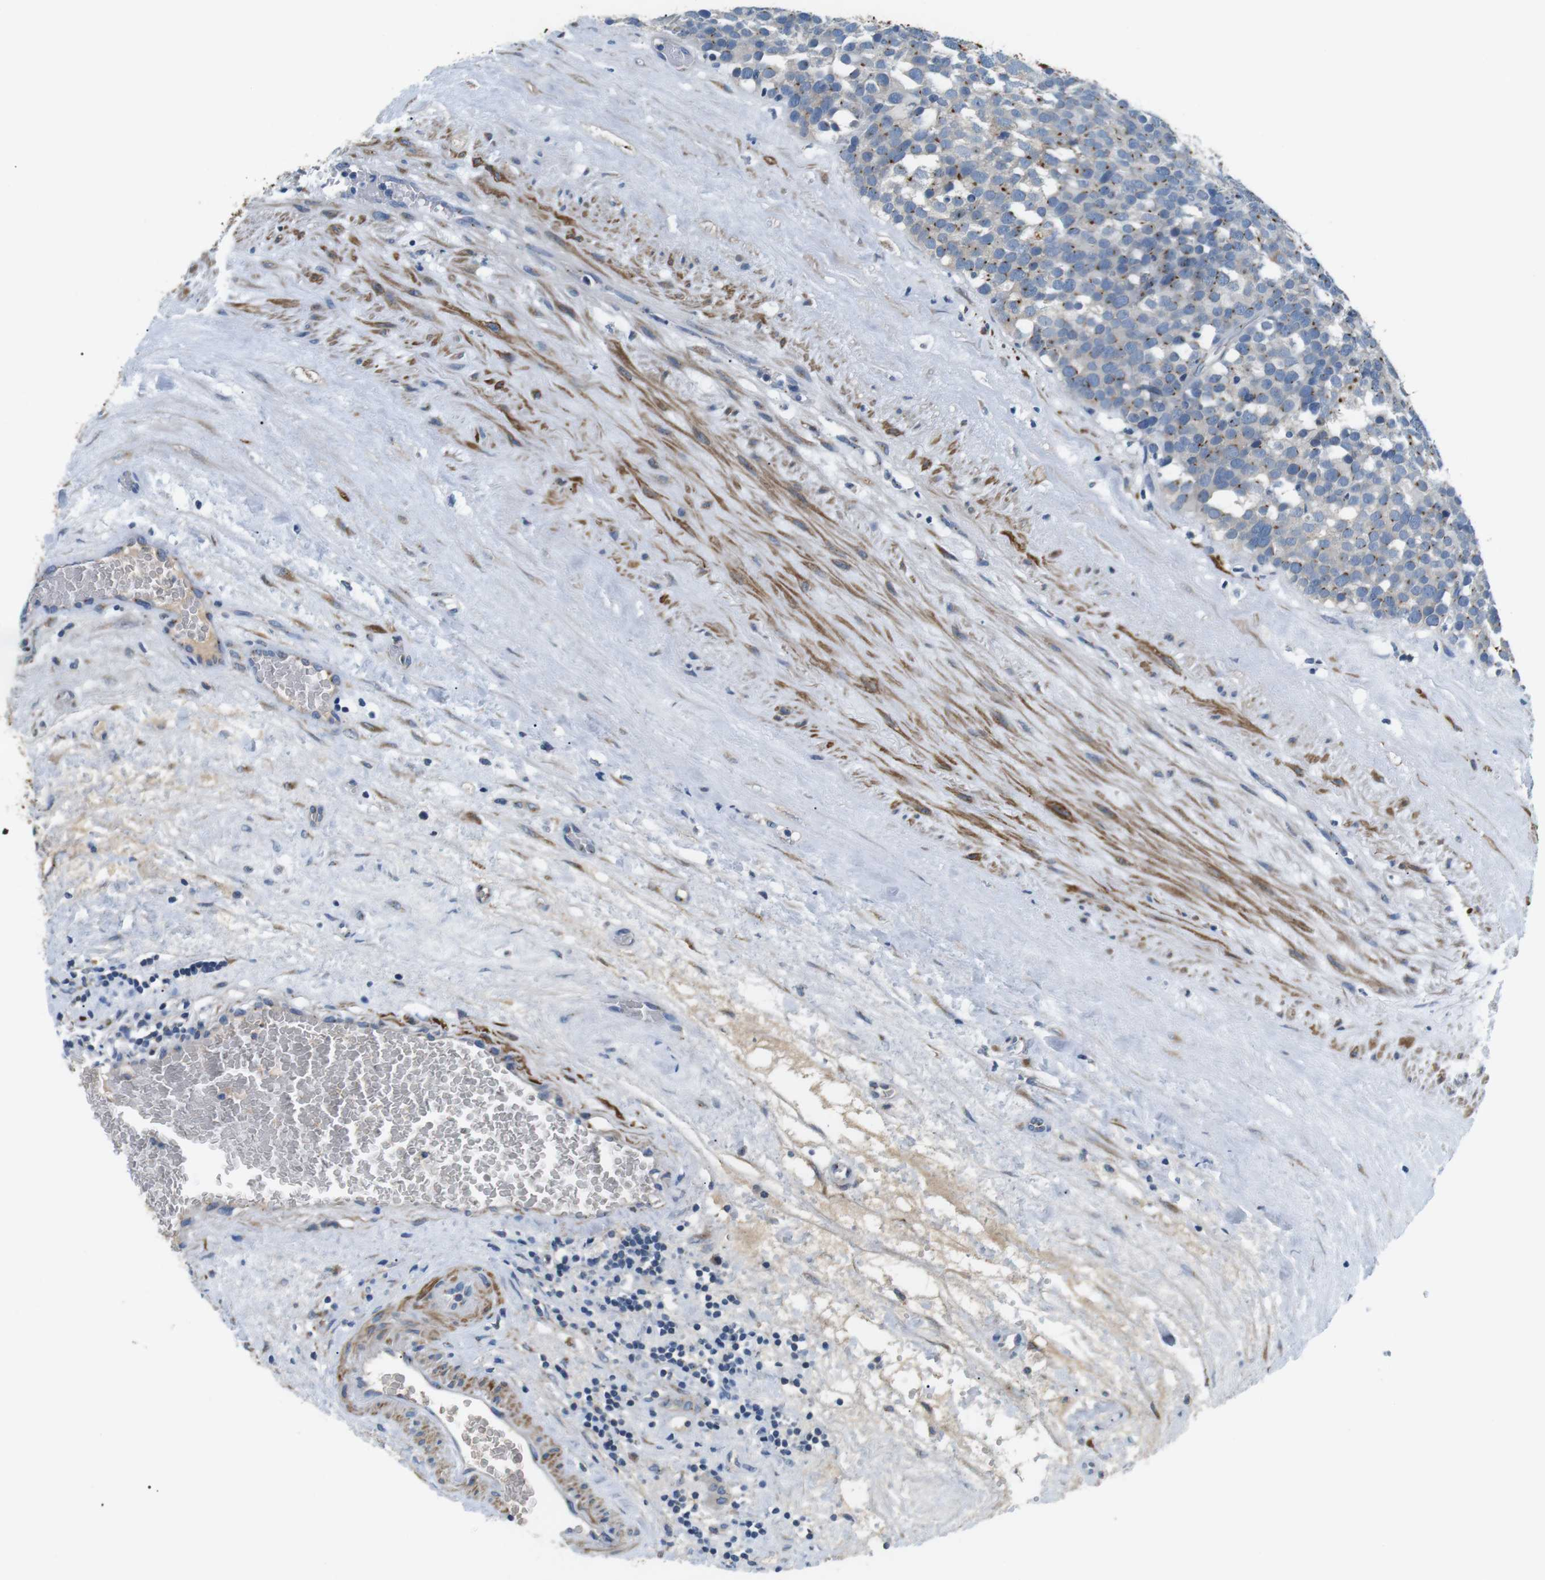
{"staining": {"intensity": "moderate", "quantity": "<25%", "location": "cytoplasmic/membranous"}, "tissue": "testis cancer", "cell_type": "Tumor cells", "image_type": "cancer", "snomed": [{"axis": "morphology", "description": "Seminoma, NOS"}, {"axis": "topography", "description": "Testis"}], "caption": "This is an image of IHC staining of seminoma (testis), which shows moderate staining in the cytoplasmic/membranous of tumor cells.", "gene": "UNC5CL", "patient": {"sex": "male", "age": 71}}